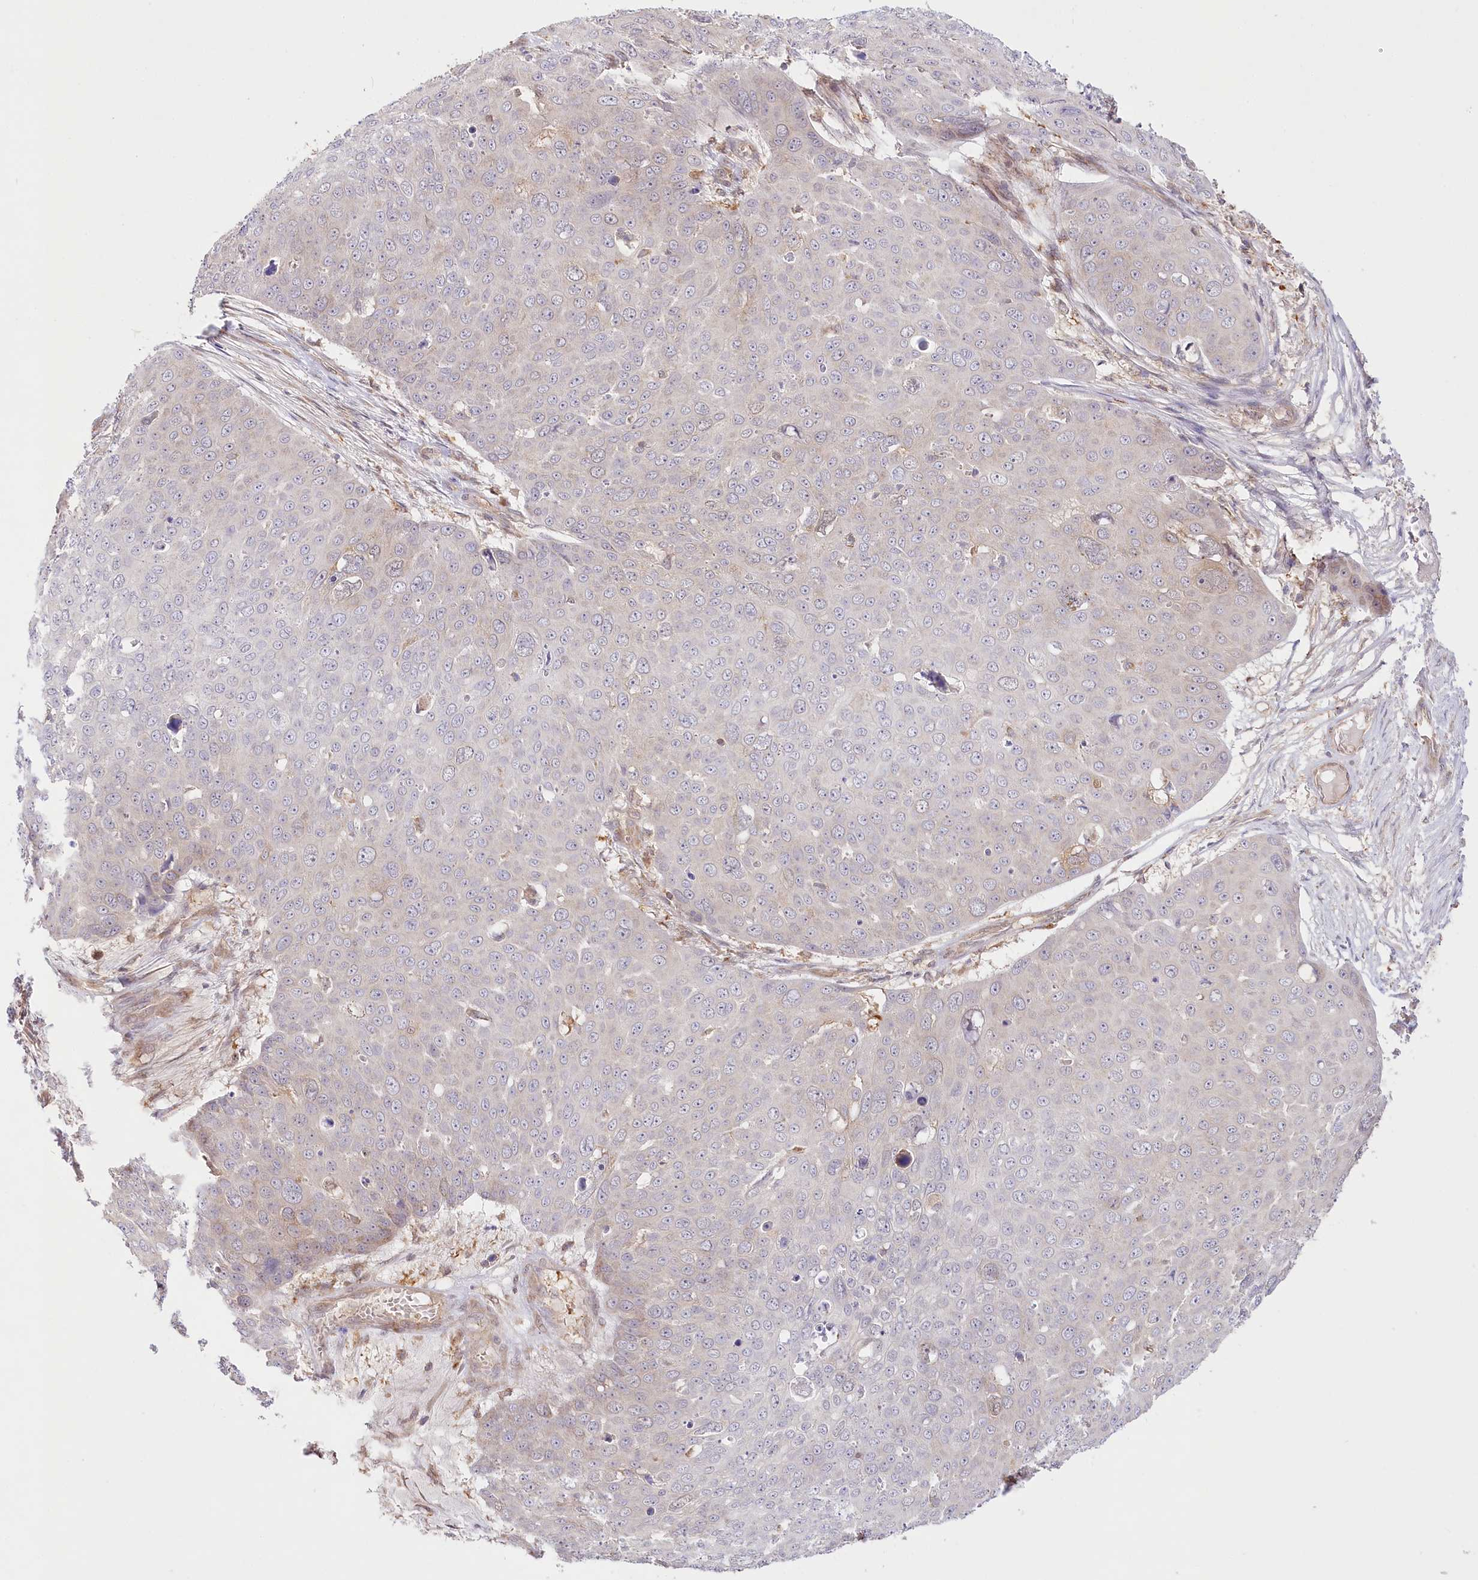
{"staining": {"intensity": "negative", "quantity": "none", "location": "none"}, "tissue": "skin cancer", "cell_type": "Tumor cells", "image_type": "cancer", "snomed": [{"axis": "morphology", "description": "Squamous cell carcinoma, NOS"}, {"axis": "topography", "description": "Skin"}], "caption": "Skin cancer stained for a protein using immunohistochemistry (IHC) shows no positivity tumor cells.", "gene": "INPP4B", "patient": {"sex": "male", "age": 71}}